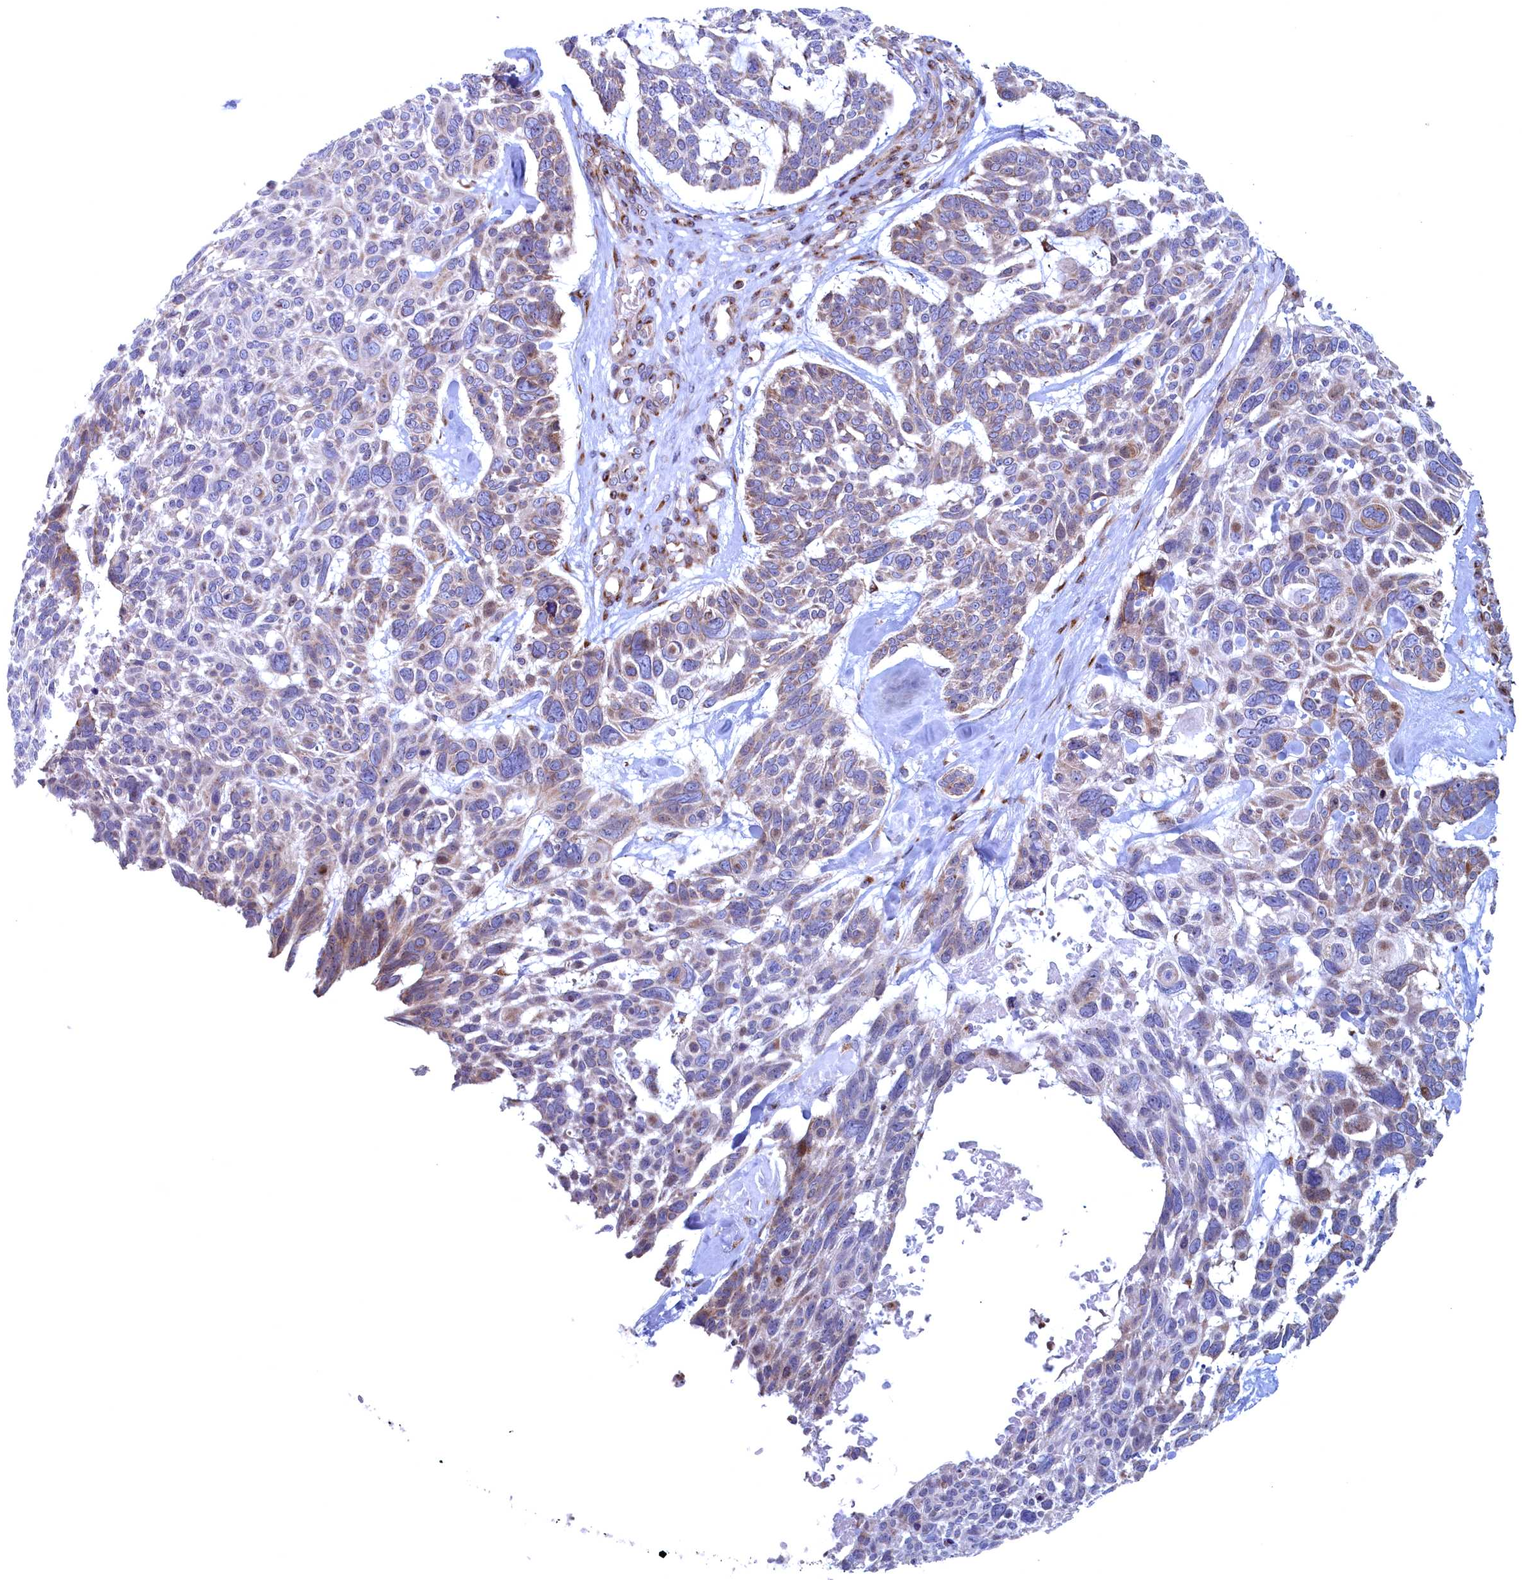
{"staining": {"intensity": "weak", "quantity": "<25%", "location": "cytoplasmic/membranous"}, "tissue": "skin cancer", "cell_type": "Tumor cells", "image_type": "cancer", "snomed": [{"axis": "morphology", "description": "Basal cell carcinoma"}, {"axis": "topography", "description": "Skin"}], "caption": "An image of human skin cancer (basal cell carcinoma) is negative for staining in tumor cells.", "gene": "MTFMT", "patient": {"sex": "male", "age": 88}}